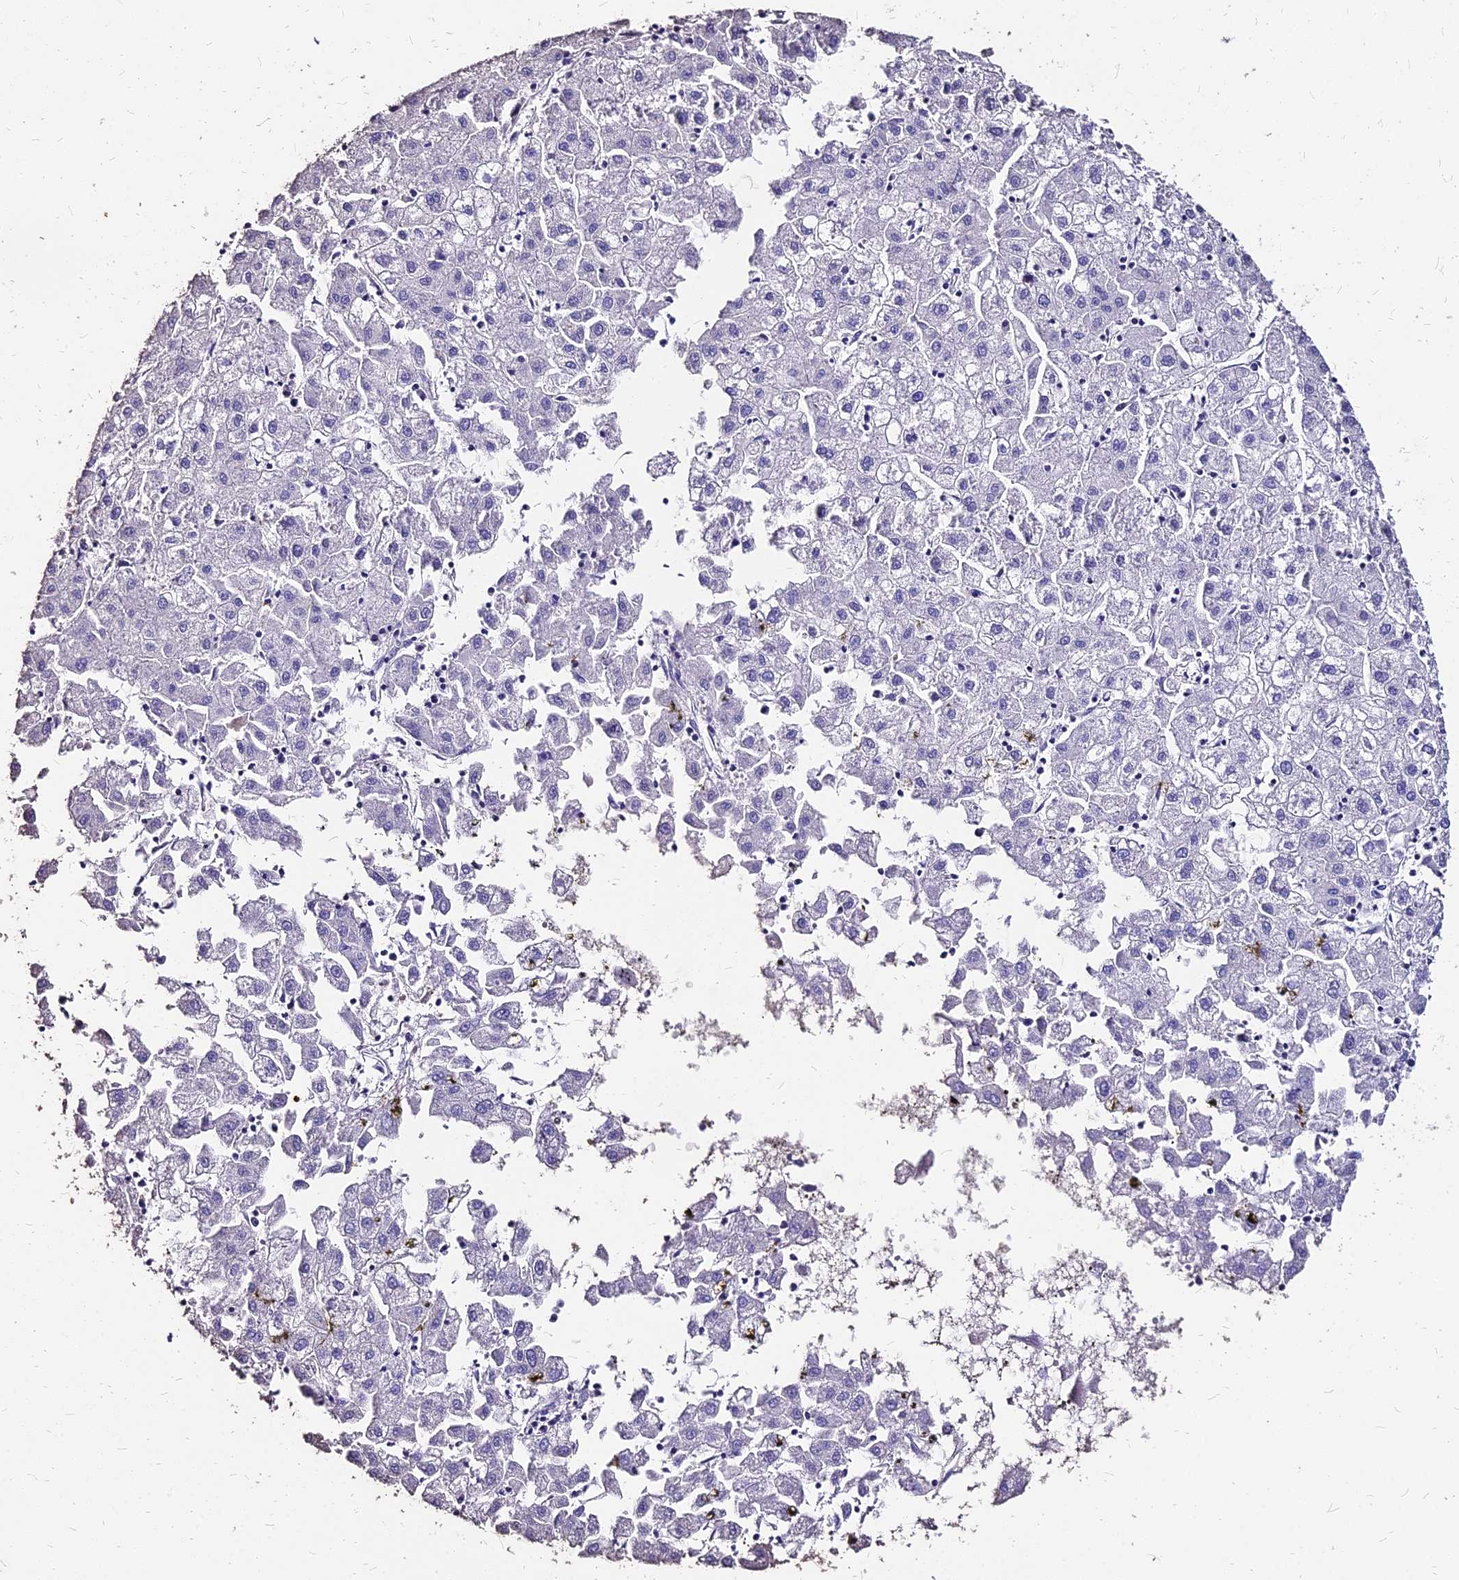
{"staining": {"intensity": "negative", "quantity": "none", "location": "none"}, "tissue": "liver cancer", "cell_type": "Tumor cells", "image_type": "cancer", "snomed": [{"axis": "morphology", "description": "Carcinoma, Hepatocellular, NOS"}, {"axis": "topography", "description": "Liver"}], "caption": "Tumor cells are negative for brown protein staining in liver cancer.", "gene": "NME5", "patient": {"sex": "male", "age": 72}}